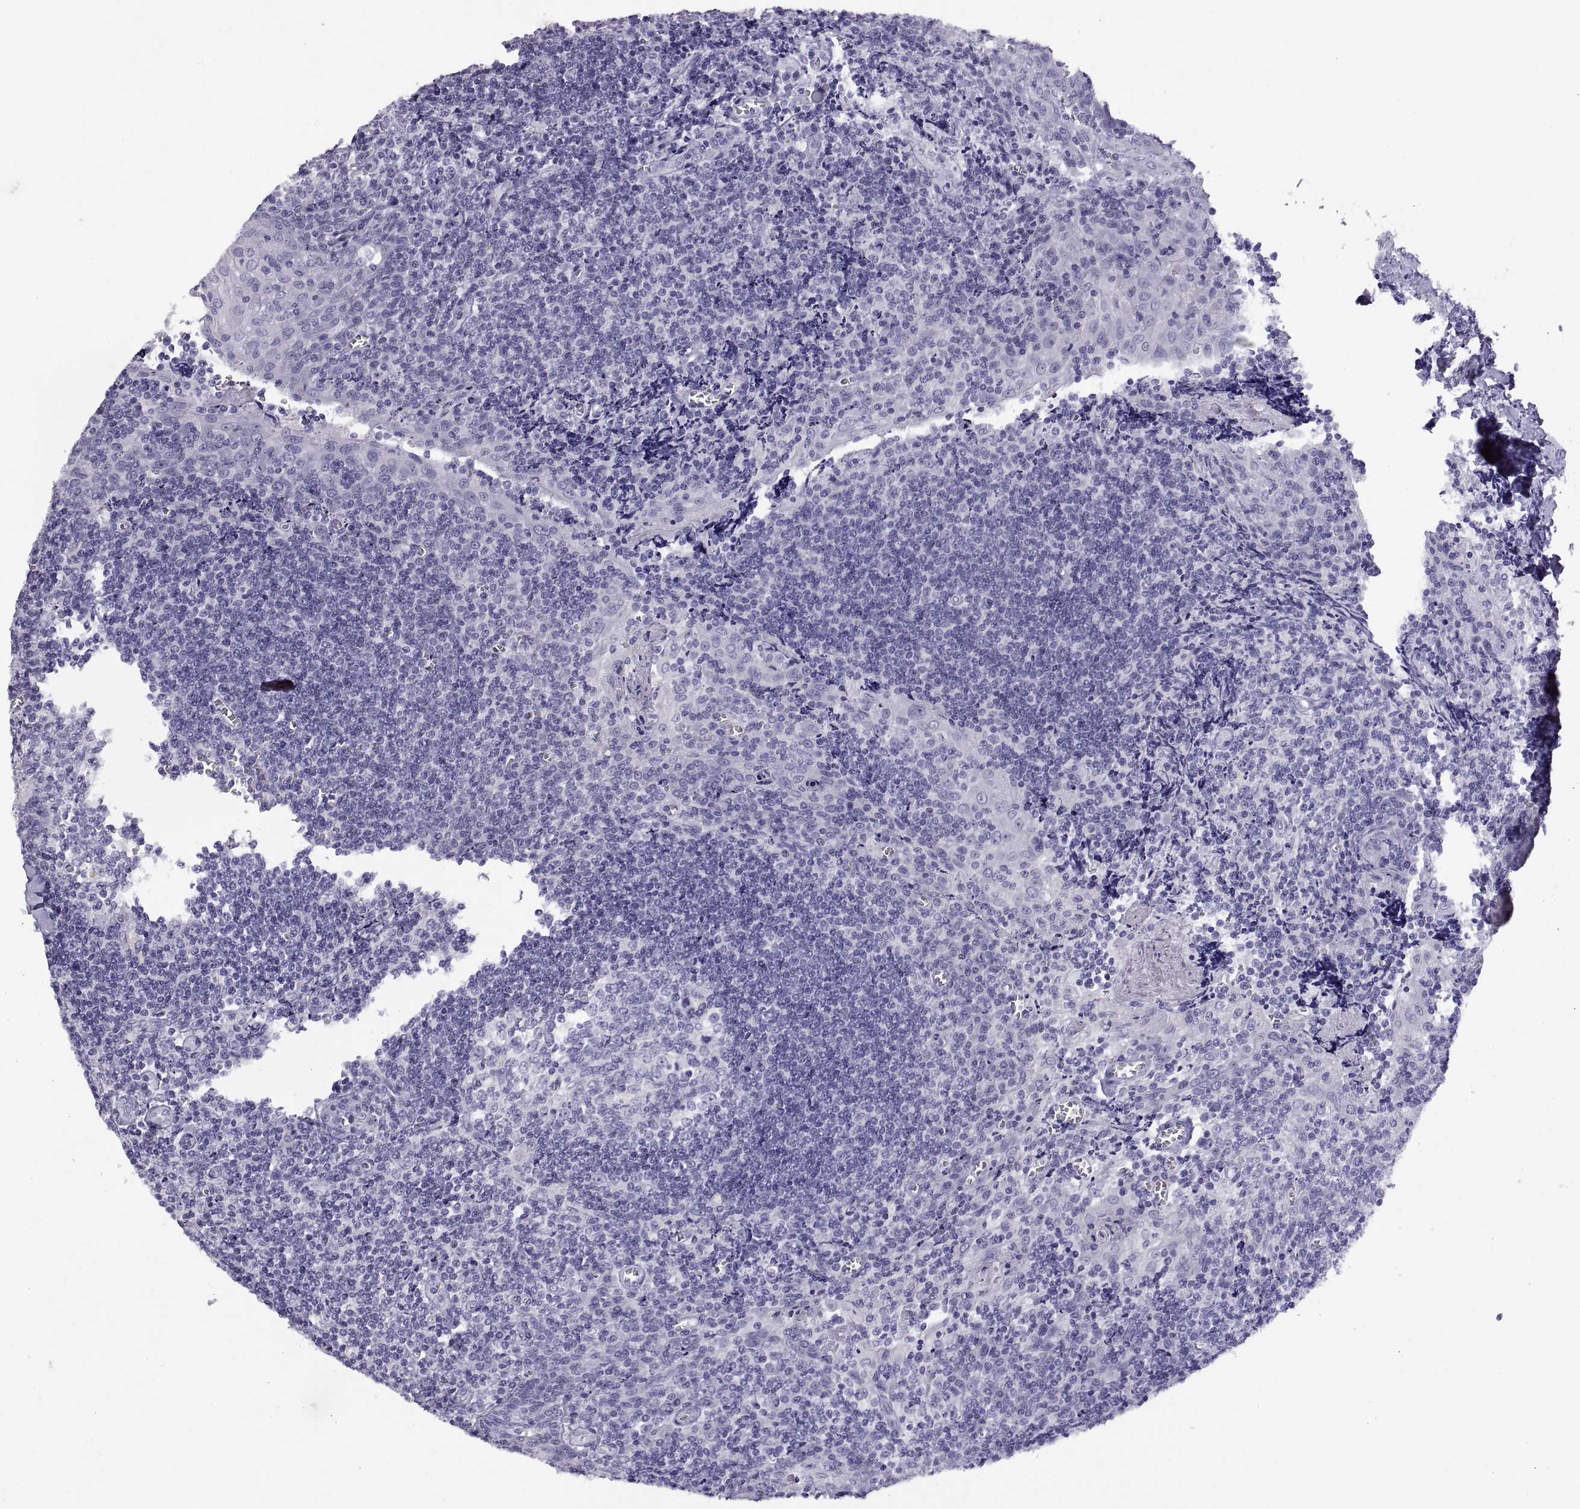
{"staining": {"intensity": "negative", "quantity": "none", "location": "none"}, "tissue": "tonsil", "cell_type": "Germinal center cells", "image_type": "normal", "snomed": [{"axis": "morphology", "description": "Normal tissue, NOS"}, {"axis": "morphology", "description": "Inflammation, NOS"}, {"axis": "topography", "description": "Tonsil"}], "caption": "There is no significant staining in germinal center cells of tonsil. Nuclei are stained in blue.", "gene": "RGS20", "patient": {"sex": "female", "age": 31}}